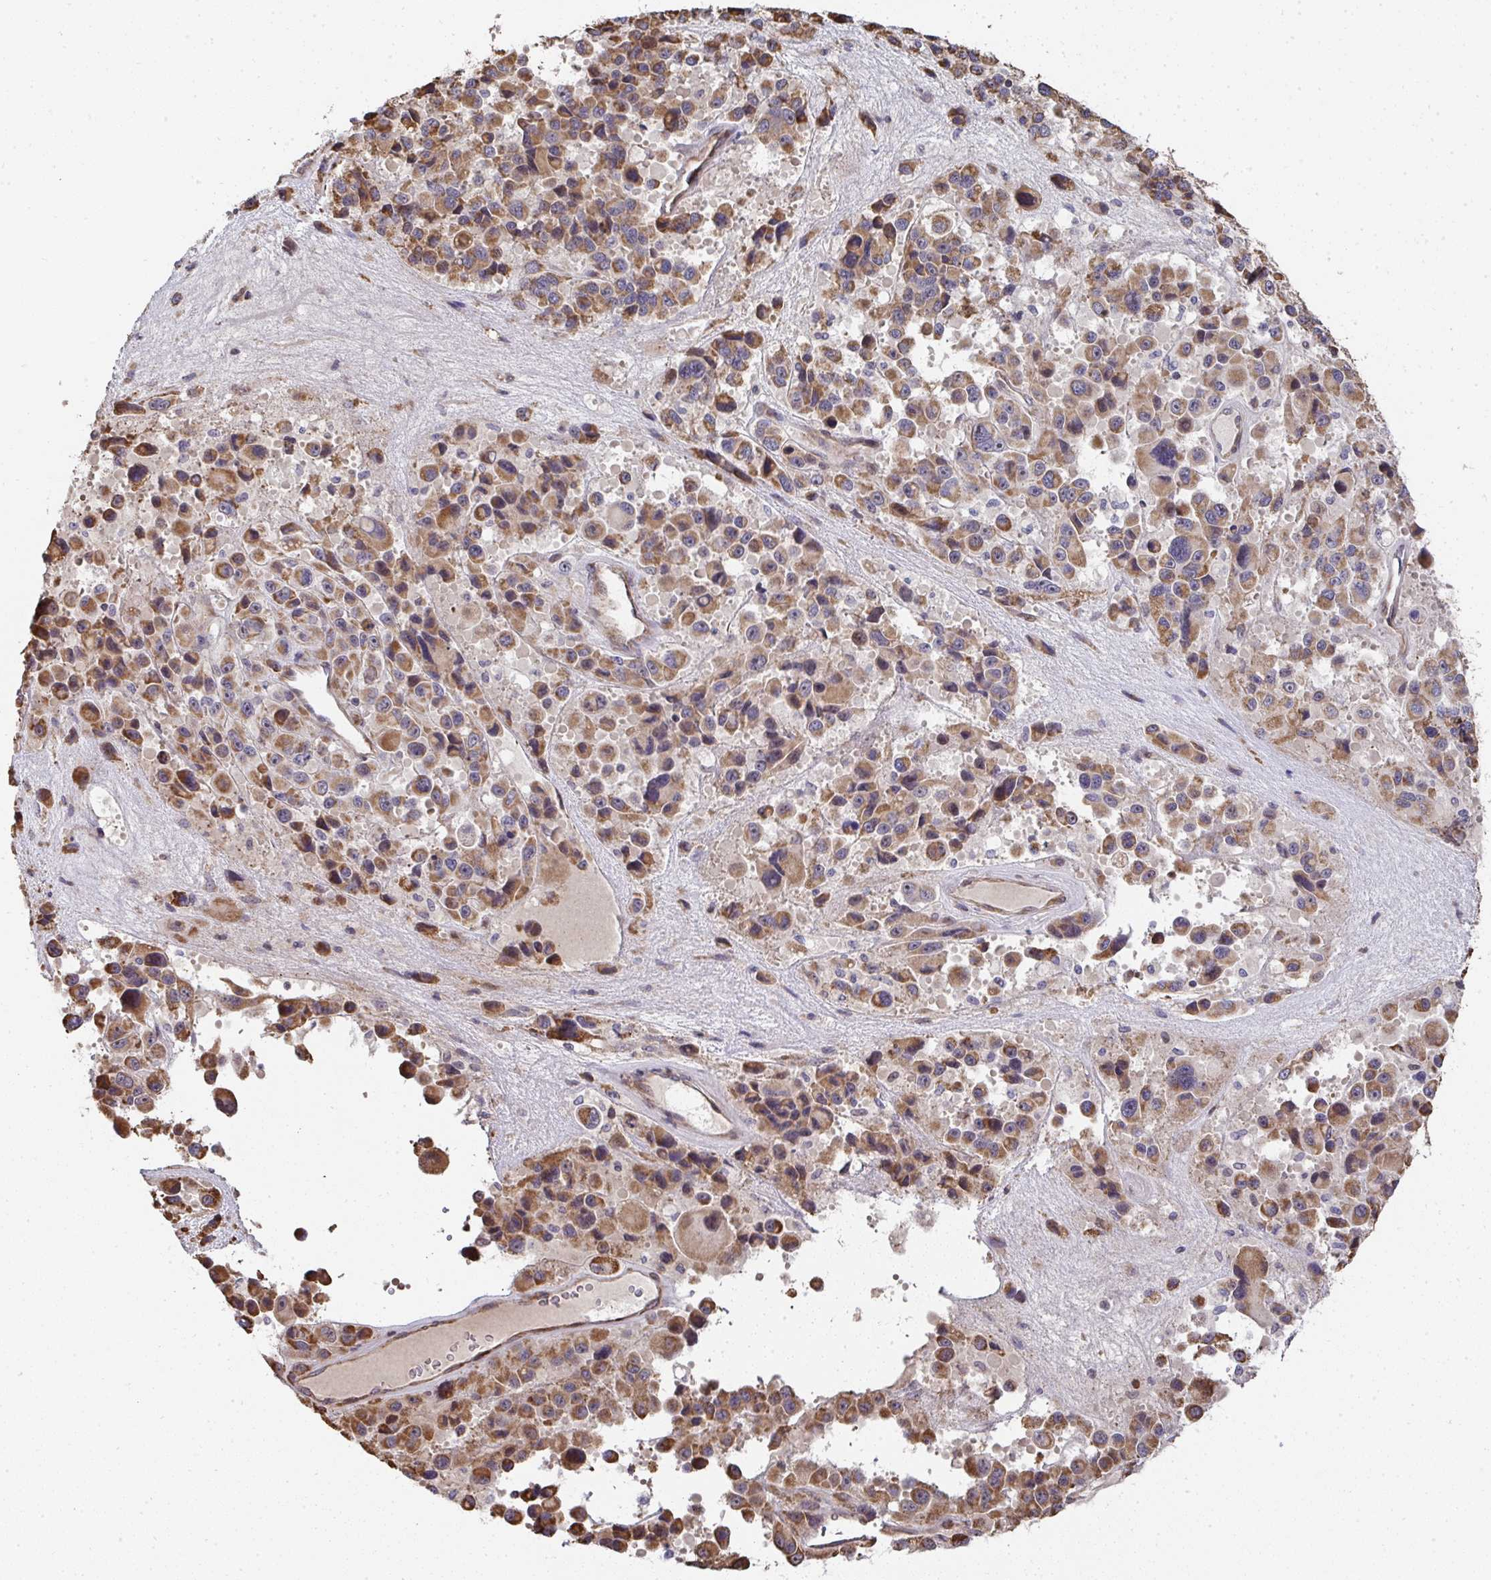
{"staining": {"intensity": "moderate", "quantity": ">75%", "location": "cytoplasmic/membranous"}, "tissue": "melanoma", "cell_type": "Tumor cells", "image_type": "cancer", "snomed": [{"axis": "morphology", "description": "Malignant melanoma, Metastatic site"}, {"axis": "topography", "description": "Lymph node"}], "caption": "Melanoma stained for a protein shows moderate cytoplasmic/membranous positivity in tumor cells.", "gene": "AGTPBP1", "patient": {"sex": "female", "age": 65}}